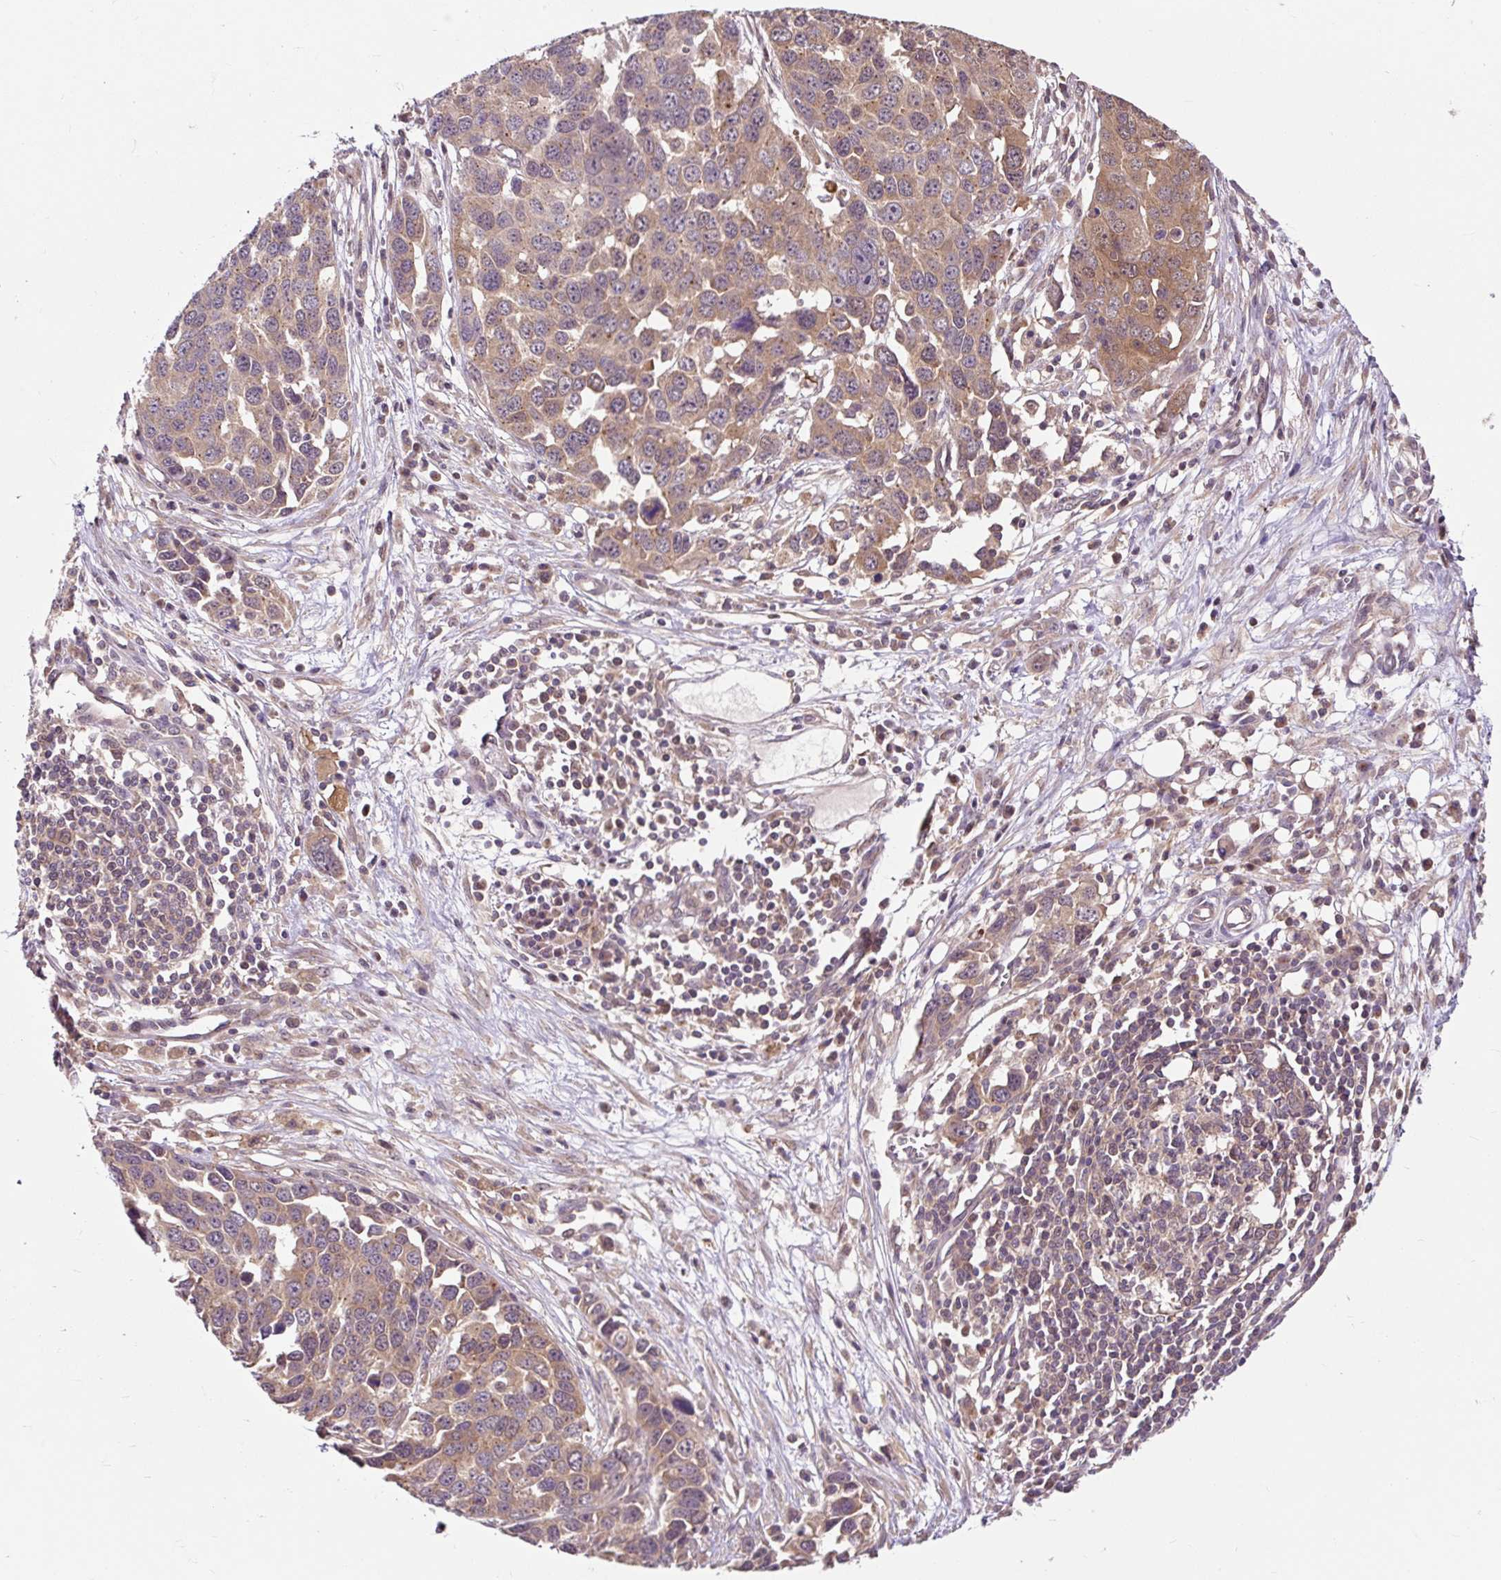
{"staining": {"intensity": "moderate", "quantity": ">75%", "location": "cytoplasmic/membranous"}, "tissue": "ovarian cancer", "cell_type": "Tumor cells", "image_type": "cancer", "snomed": [{"axis": "morphology", "description": "Cystadenocarcinoma, serous, NOS"}, {"axis": "topography", "description": "Ovary"}], "caption": "Protein expression analysis of human ovarian cancer (serous cystadenocarcinoma) reveals moderate cytoplasmic/membranous staining in approximately >75% of tumor cells. (DAB = brown stain, brightfield microscopy at high magnification).", "gene": "MMS19", "patient": {"sex": "female", "age": 76}}